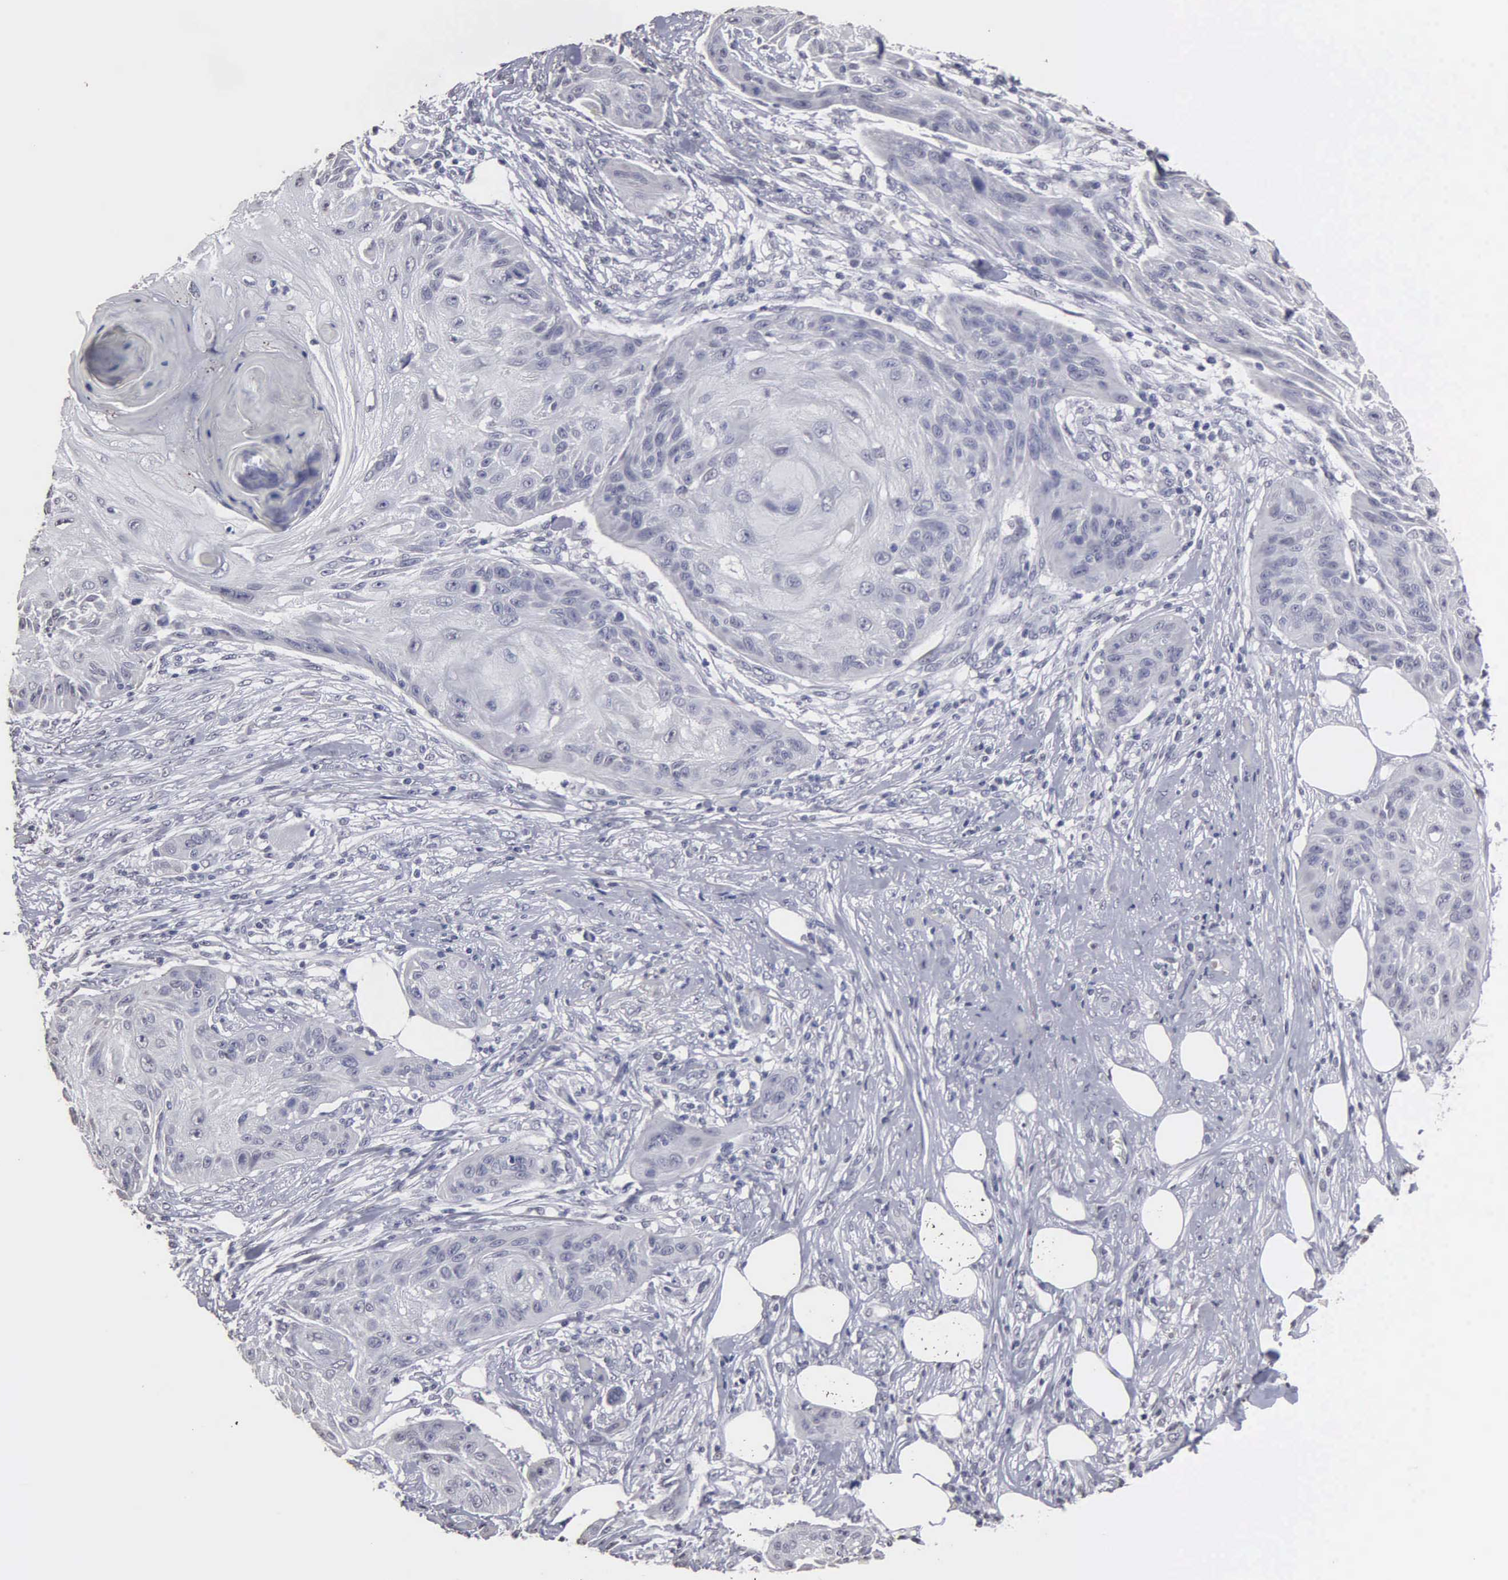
{"staining": {"intensity": "negative", "quantity": "none", "location": "none"}, "tissue": "skin cancer", "cell_type": "Tumor cells", "image_type": "cancer", "snomed": [{"axis": "morphology", "description": "Squamous cell carcinoma, NOS"}, {"axis": "topography", "description": "Skin"}], "caption": "Tumor cells show no significant positivity in squamous cell carcinoma (skin).", "gene": "UPB1", "patient": {"sex": "female", "age": 88}}